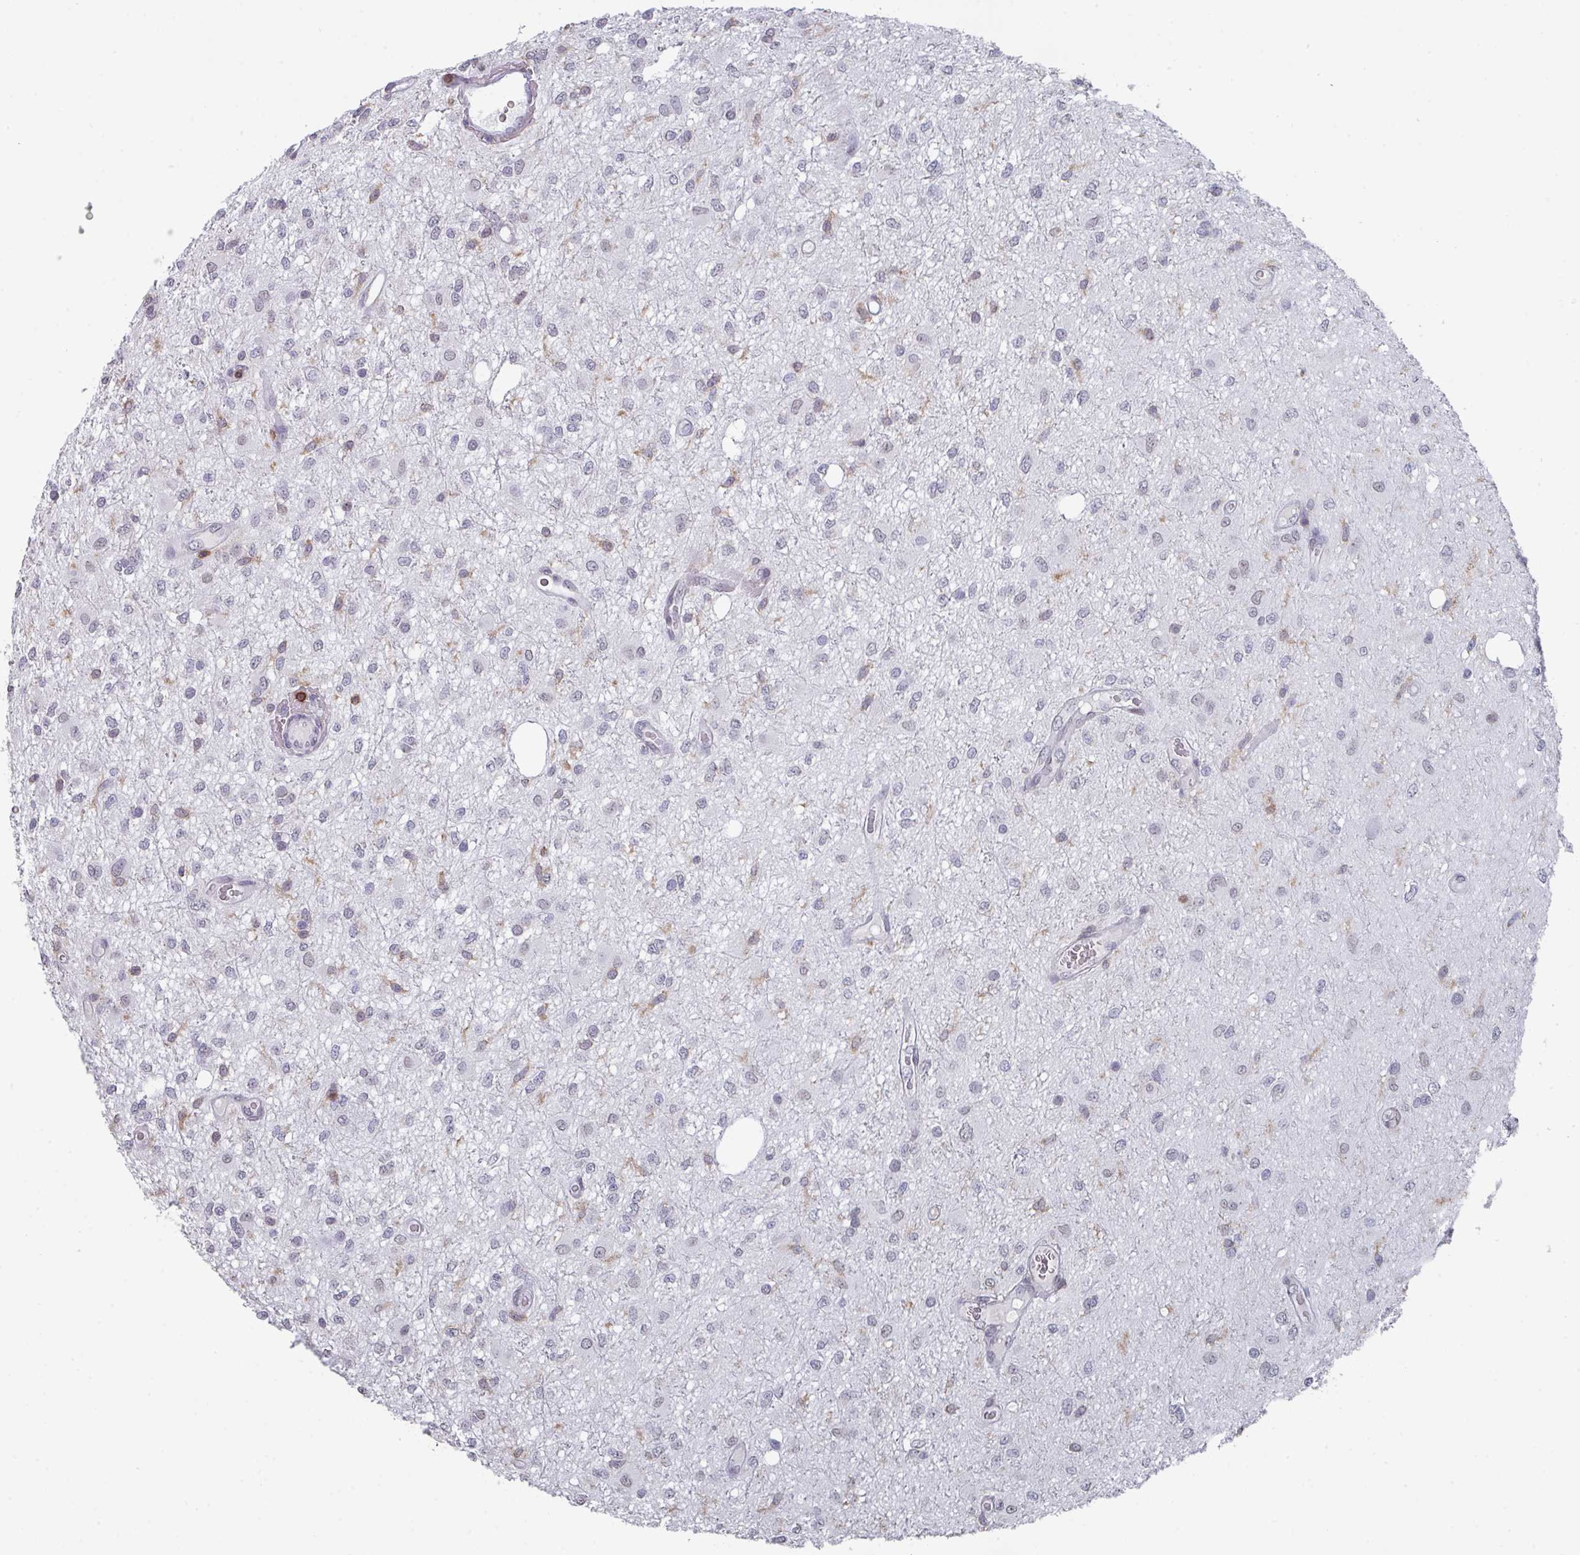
{"staining": {"intensity": "weak", "quantity": "<25%", "location": "cytoplasmic/membranous"}, "tissue": "glioma", "cell_type": "Tumor cells", "image_type": "cancer", "snomed": [{"axis": "morphology", "description": "Glioma, malignant, Low grade"}, {"axis": "topography", "description": "Cerebellum"}], "caption": "Human malignant low-grade glioma stained for a protein using immunohistochemistry demonstrates no expression in tumor cells.", "gene": "RASAL3", "patient": {"sex": "female", "age": 5}}